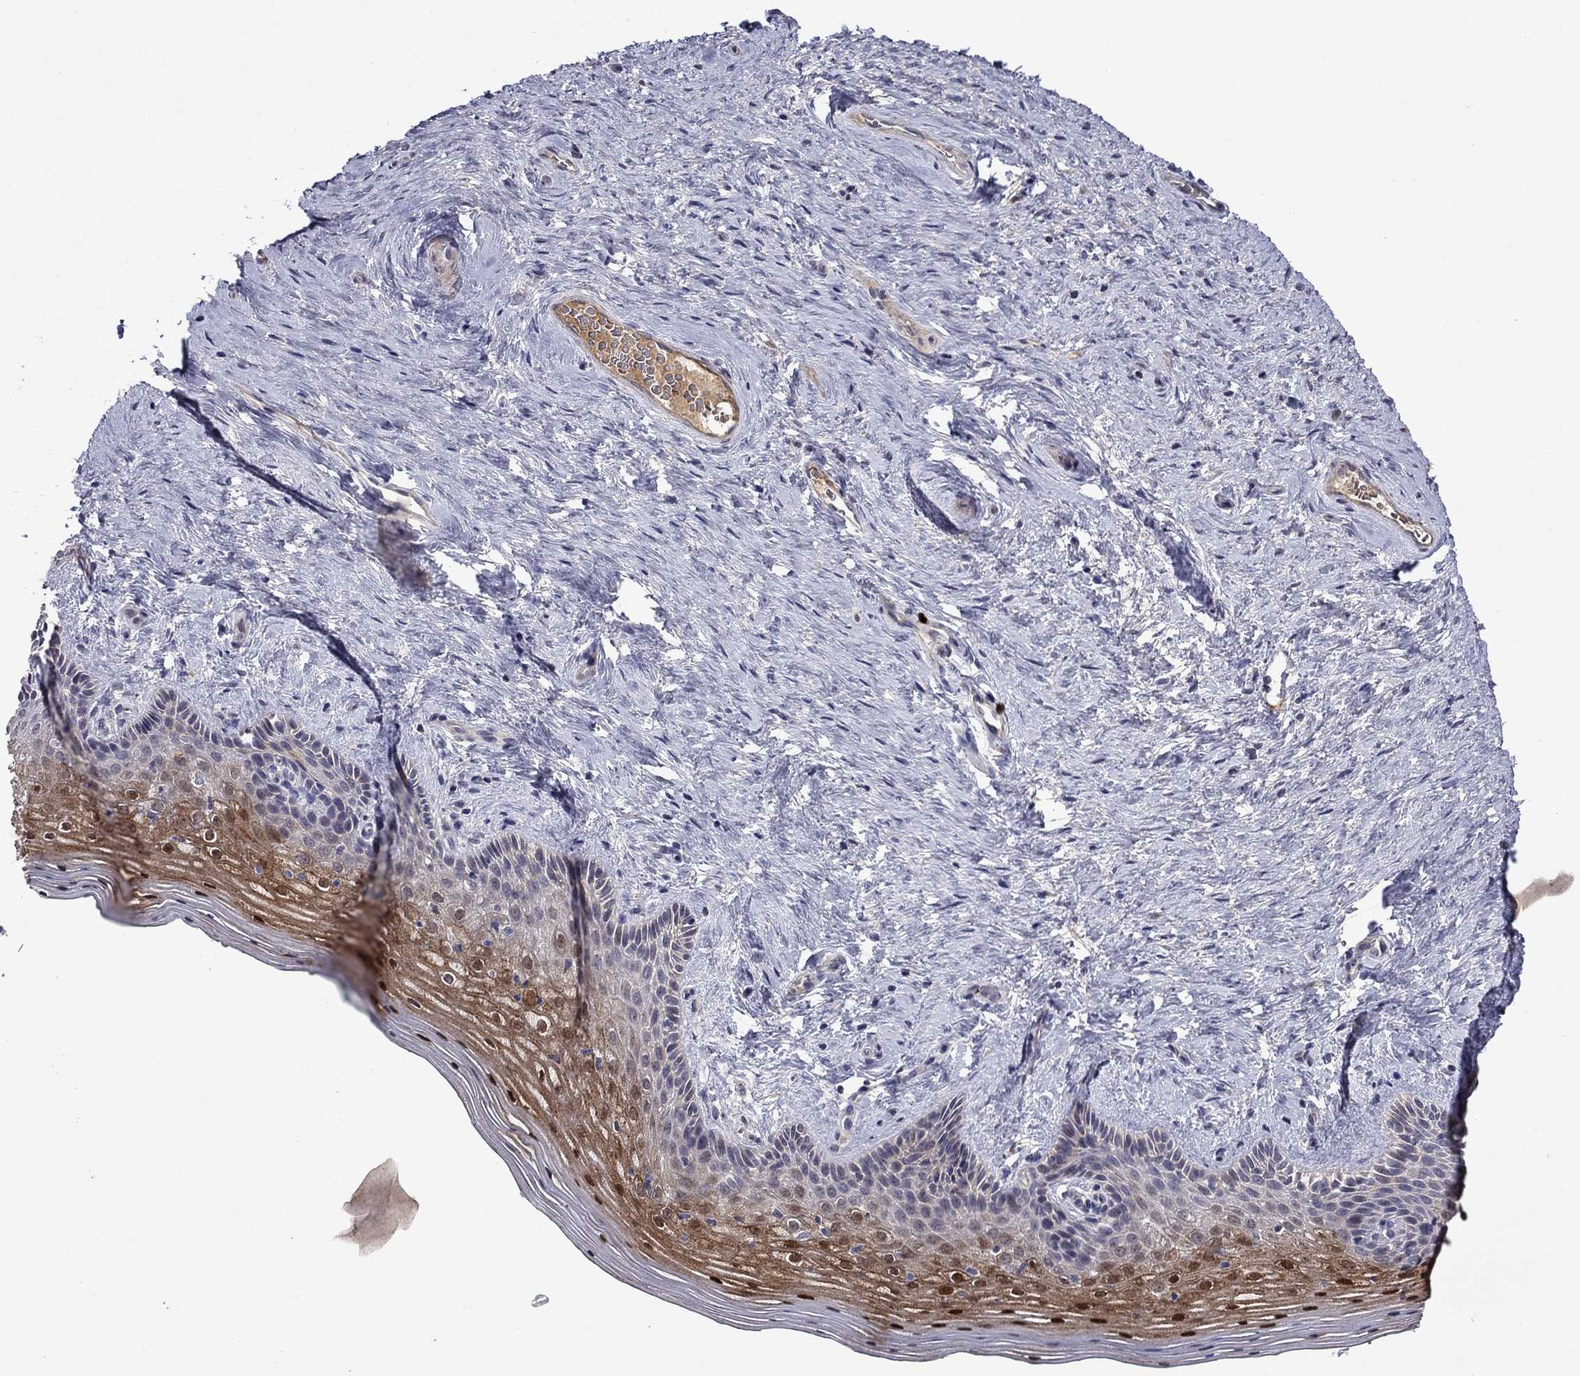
{"staining": {"intensity": "strong", "quantity": "<25%", "location": "cytoplasmic/membranous,nuclear"}, "tissue": "vagina", "cell_type": "Squamous epithelial cells", "image_type": "normal", "snomed": [{"axis": "morphology", "description": "Normal tissue, NOS"}, {"axis": "topography", "description": "Vagina"}], "caption": "Protein expression analysis of unremarkable vagina reveals strong cytoplasmic/membranous,nuclear expression in about <25% of squamous epithelial cells.", "gene": "SATB1", "patient": {"sex": "female", "age": 45}}